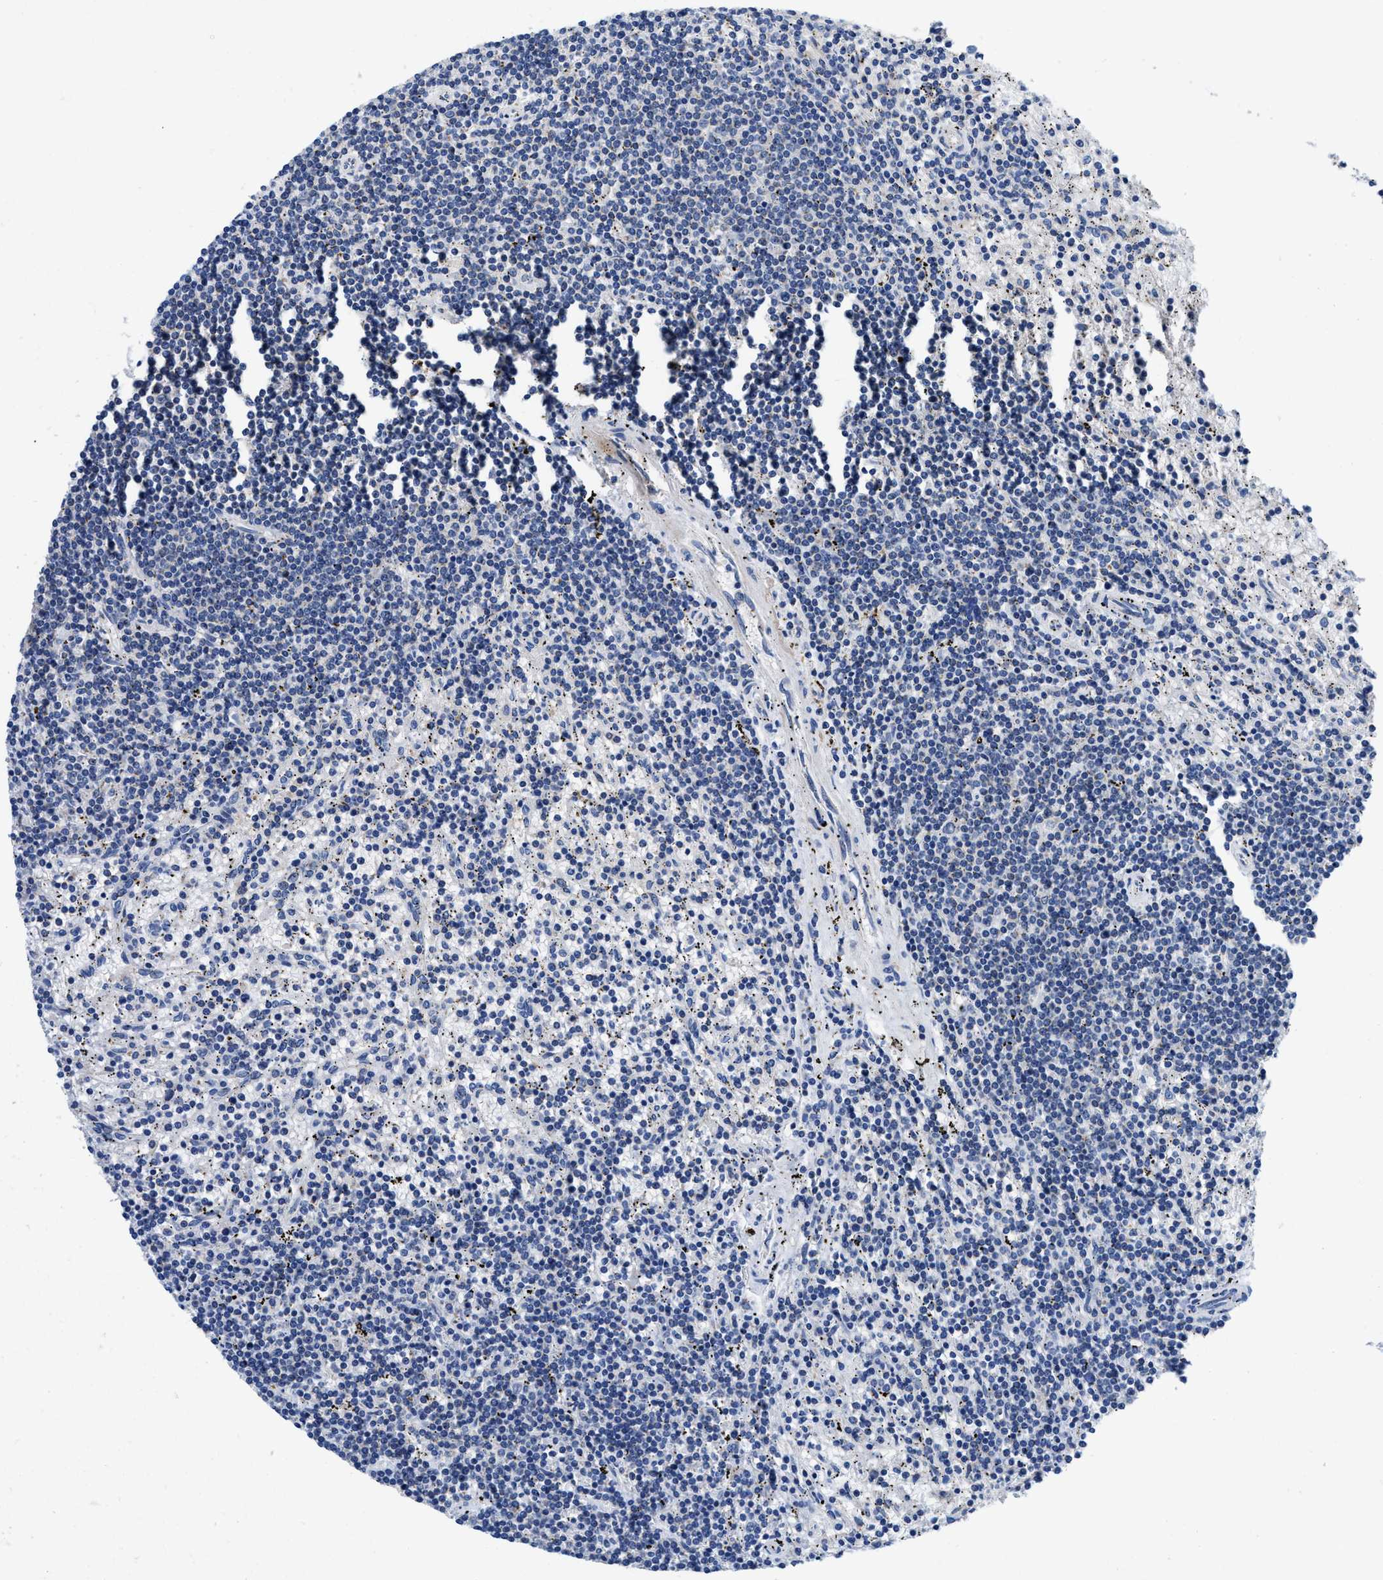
{"staining": {"intensity": "negative", "quantity": "none", "location": "none"}, "tissue": "lymphoma", "cell_type": "Tumor cells", "image_type": "cancer", "snomed": [{"axis": "morphology", "description": "Malignant lymphoma, non-Hodgkin's type, Low grade"}, {"axis": "topography", "description": "Spleen"}], "caption": "Tumor cells show no significant protein expression in low-grade malignant lymphoma, non-Hodgkin's type. (Immunohistochemistry, brightfield microscopy, high magnification).", "gene": "TMEM30A", "patient": {"sex": "male", "age": 76}}